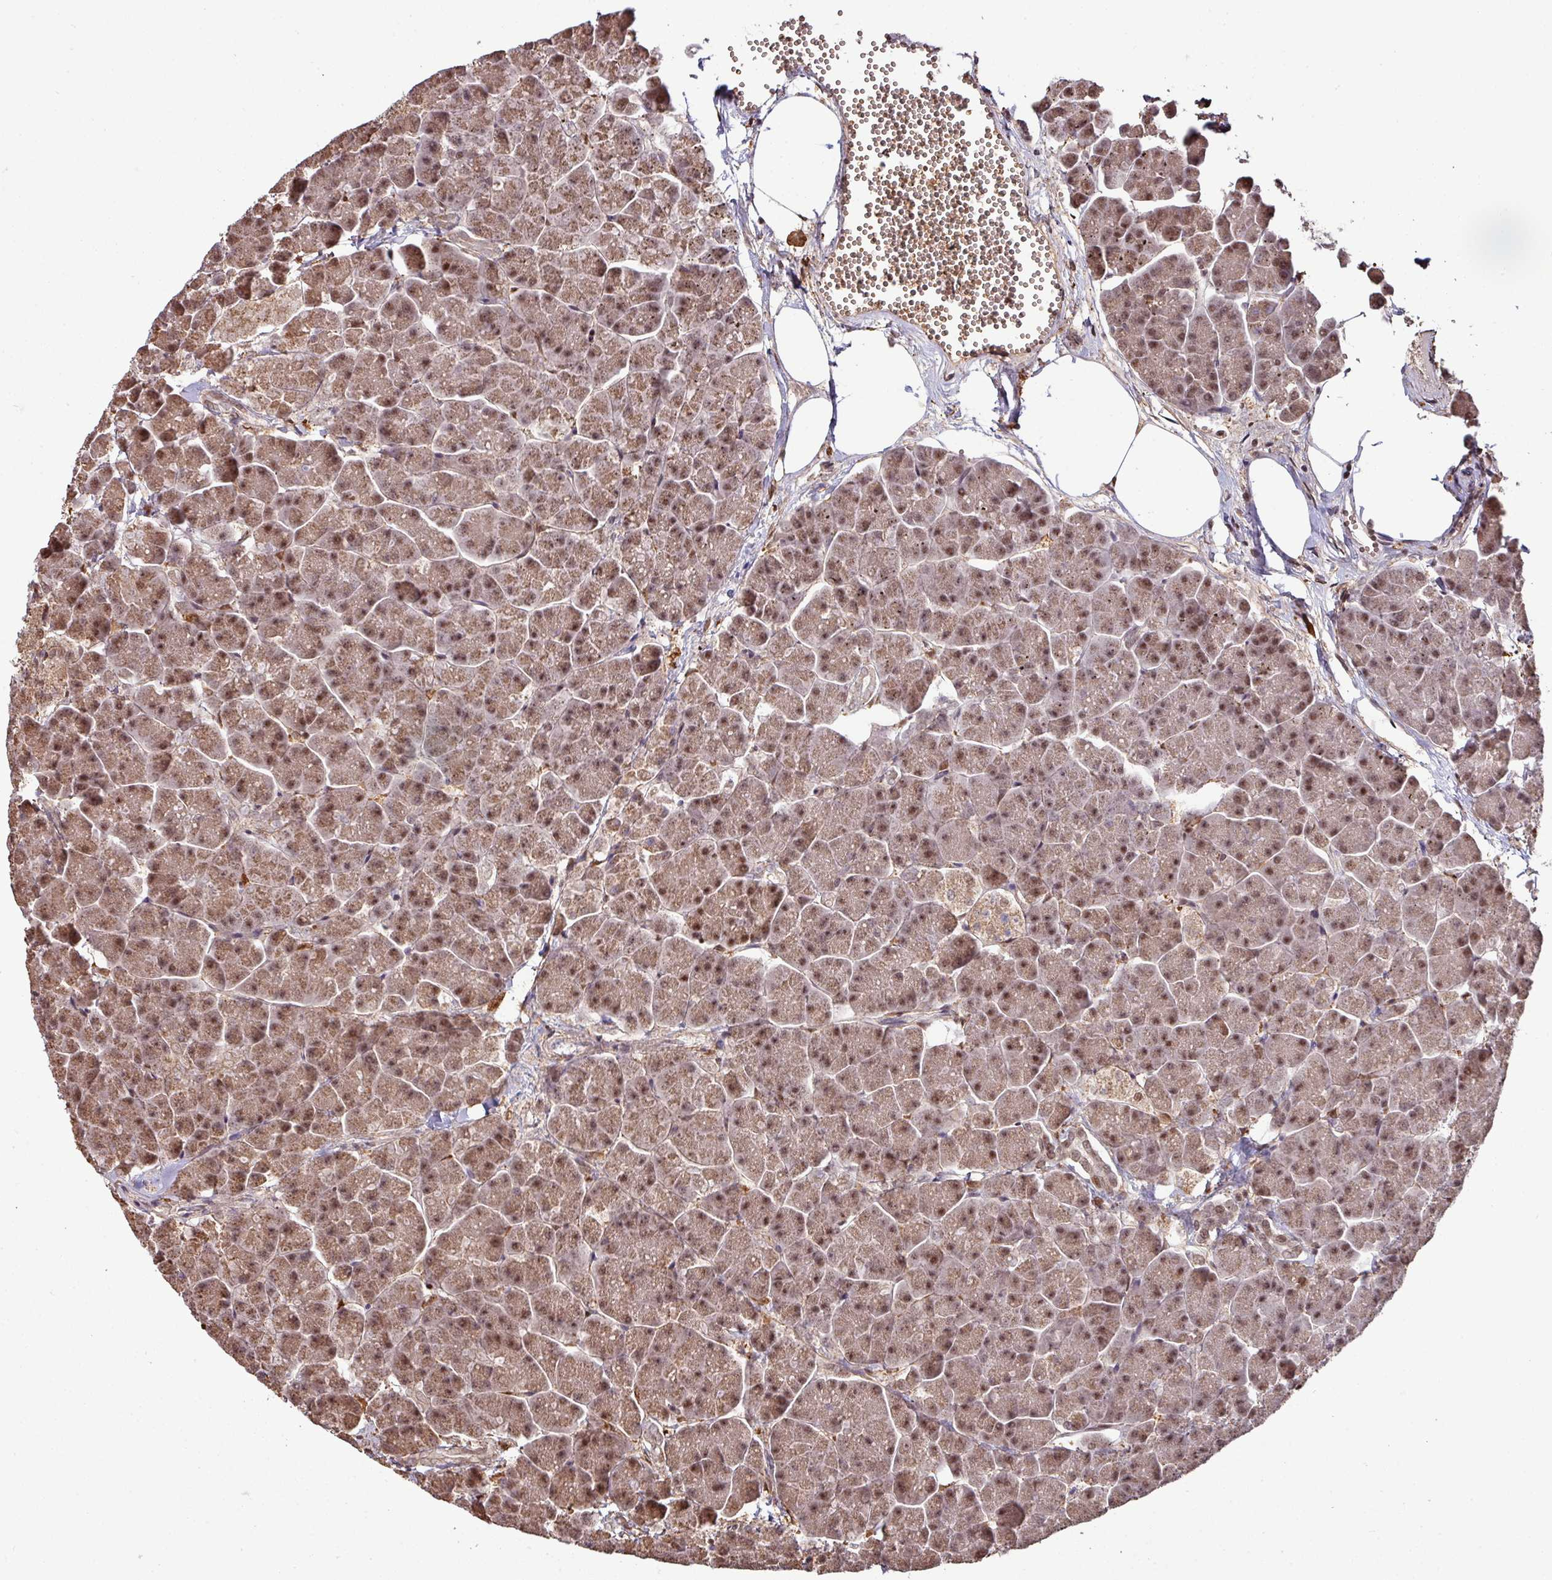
{"staining": {"intensity": "moderate", "quantity": ">75%", "location": "cytoplasmic/membranous,nuclear"}, "tissue": "pancreas", "cell_type": "Exocrine glandular cells", "image_type": "normal", "snomed": [{"axis": "morphology", "description": "Normal tissue, NOS"}, {"axis": "topography", "description": "Pancreas"}, {"axis": "topography", "description": "Peripheral nerve tissue"}], "caption": "Human pancreas stained with a brown dye demonstrates moderate cytoplasmic/membranous,nuclear positive positivity in about >75% of exocrine glandular cells.", "gene": "PHF23", "patient": {"sex": "male", "age": 54}}